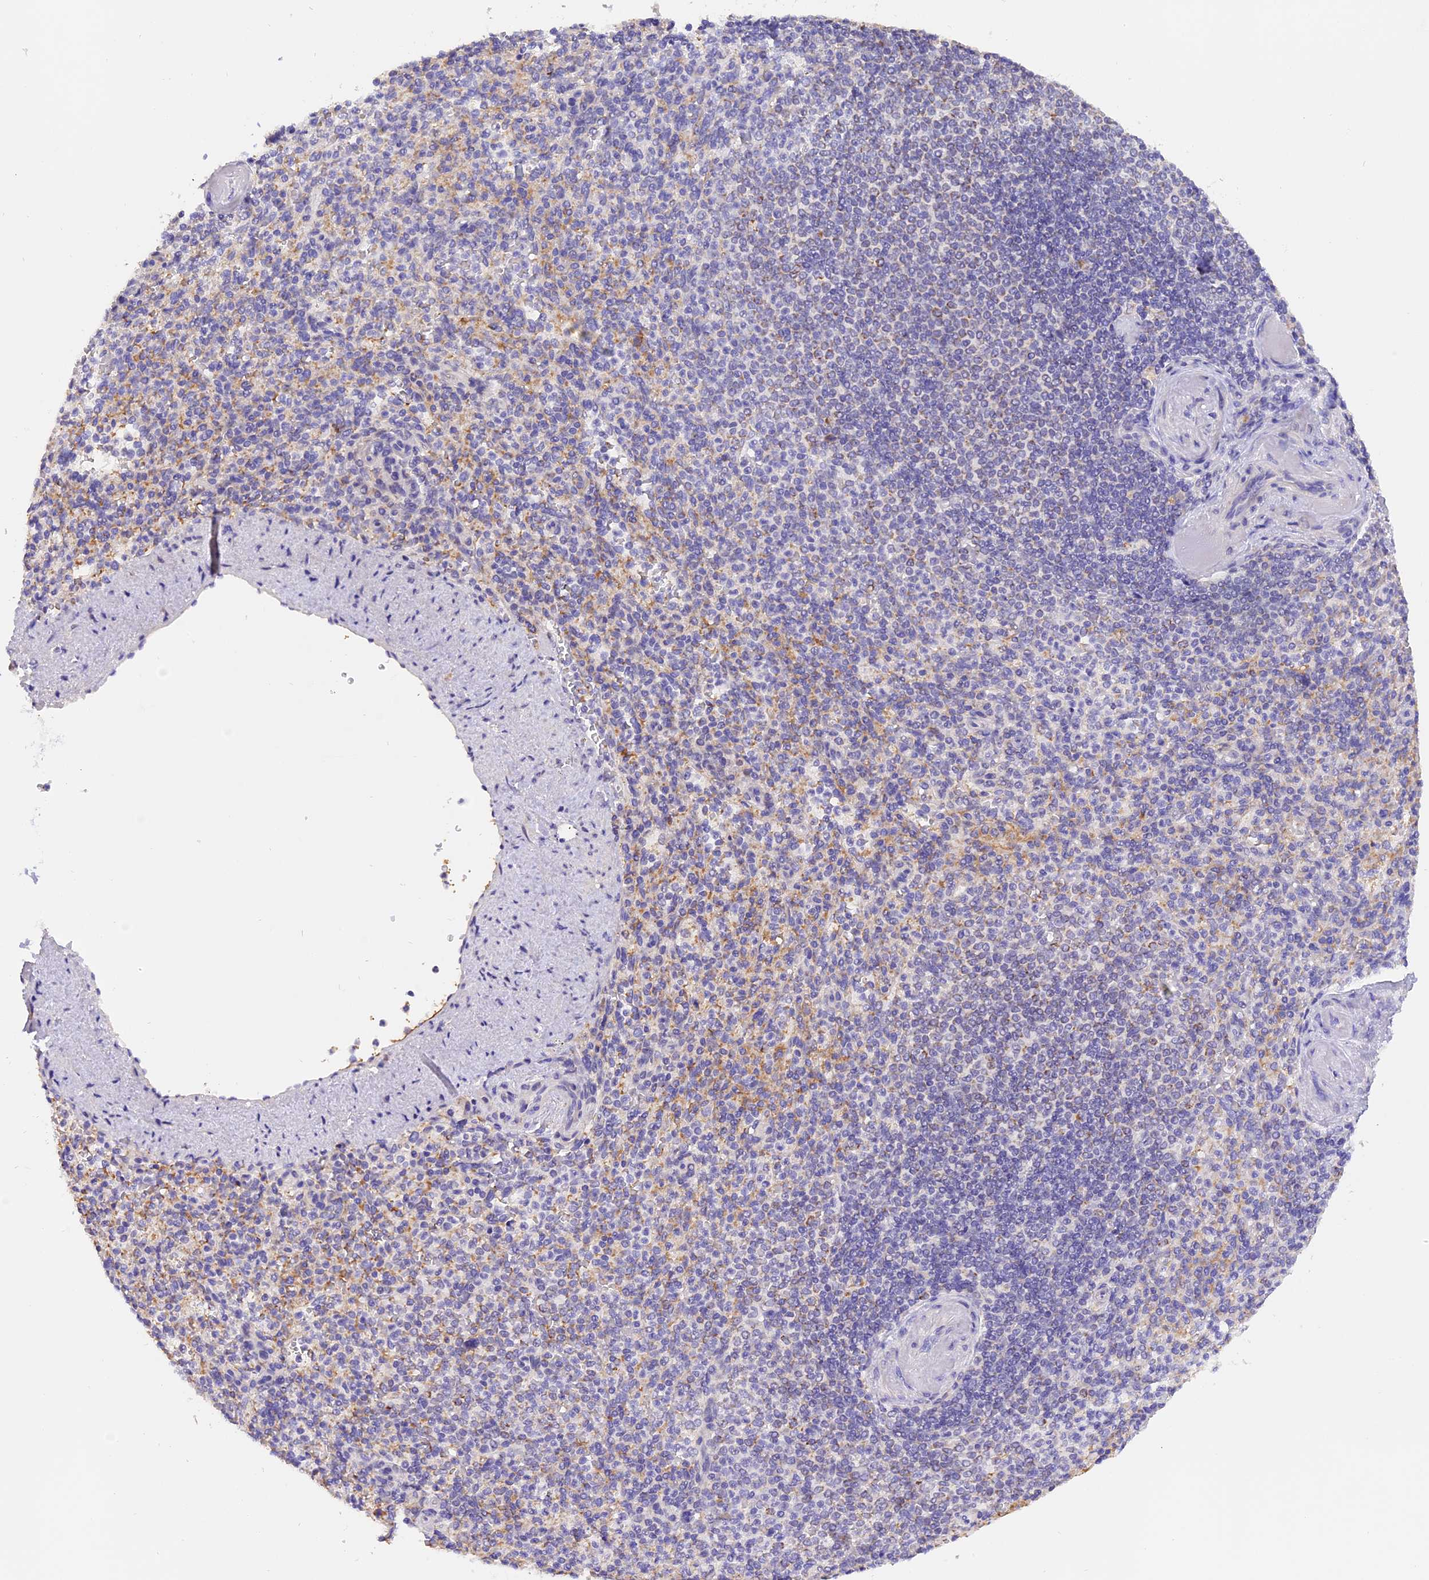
{"staining": {"intensity": "negative", "quantity": "none", "location": "none"}, "tissue": "spleen", "cell_type": "Cells in red pulp", "image_type": "normal", "snomed": [{"axis": "morphology", "description": "Normal tissue, NOS"}, {"axis": "topography", "description": "Spleen"}], "caption": "Immunohistochemistry (IHC) of benign spleen demonstrates no expression in cells in red pulp.", "gene": "PKIA", "patient": {"sex": "female", "age": 74}}